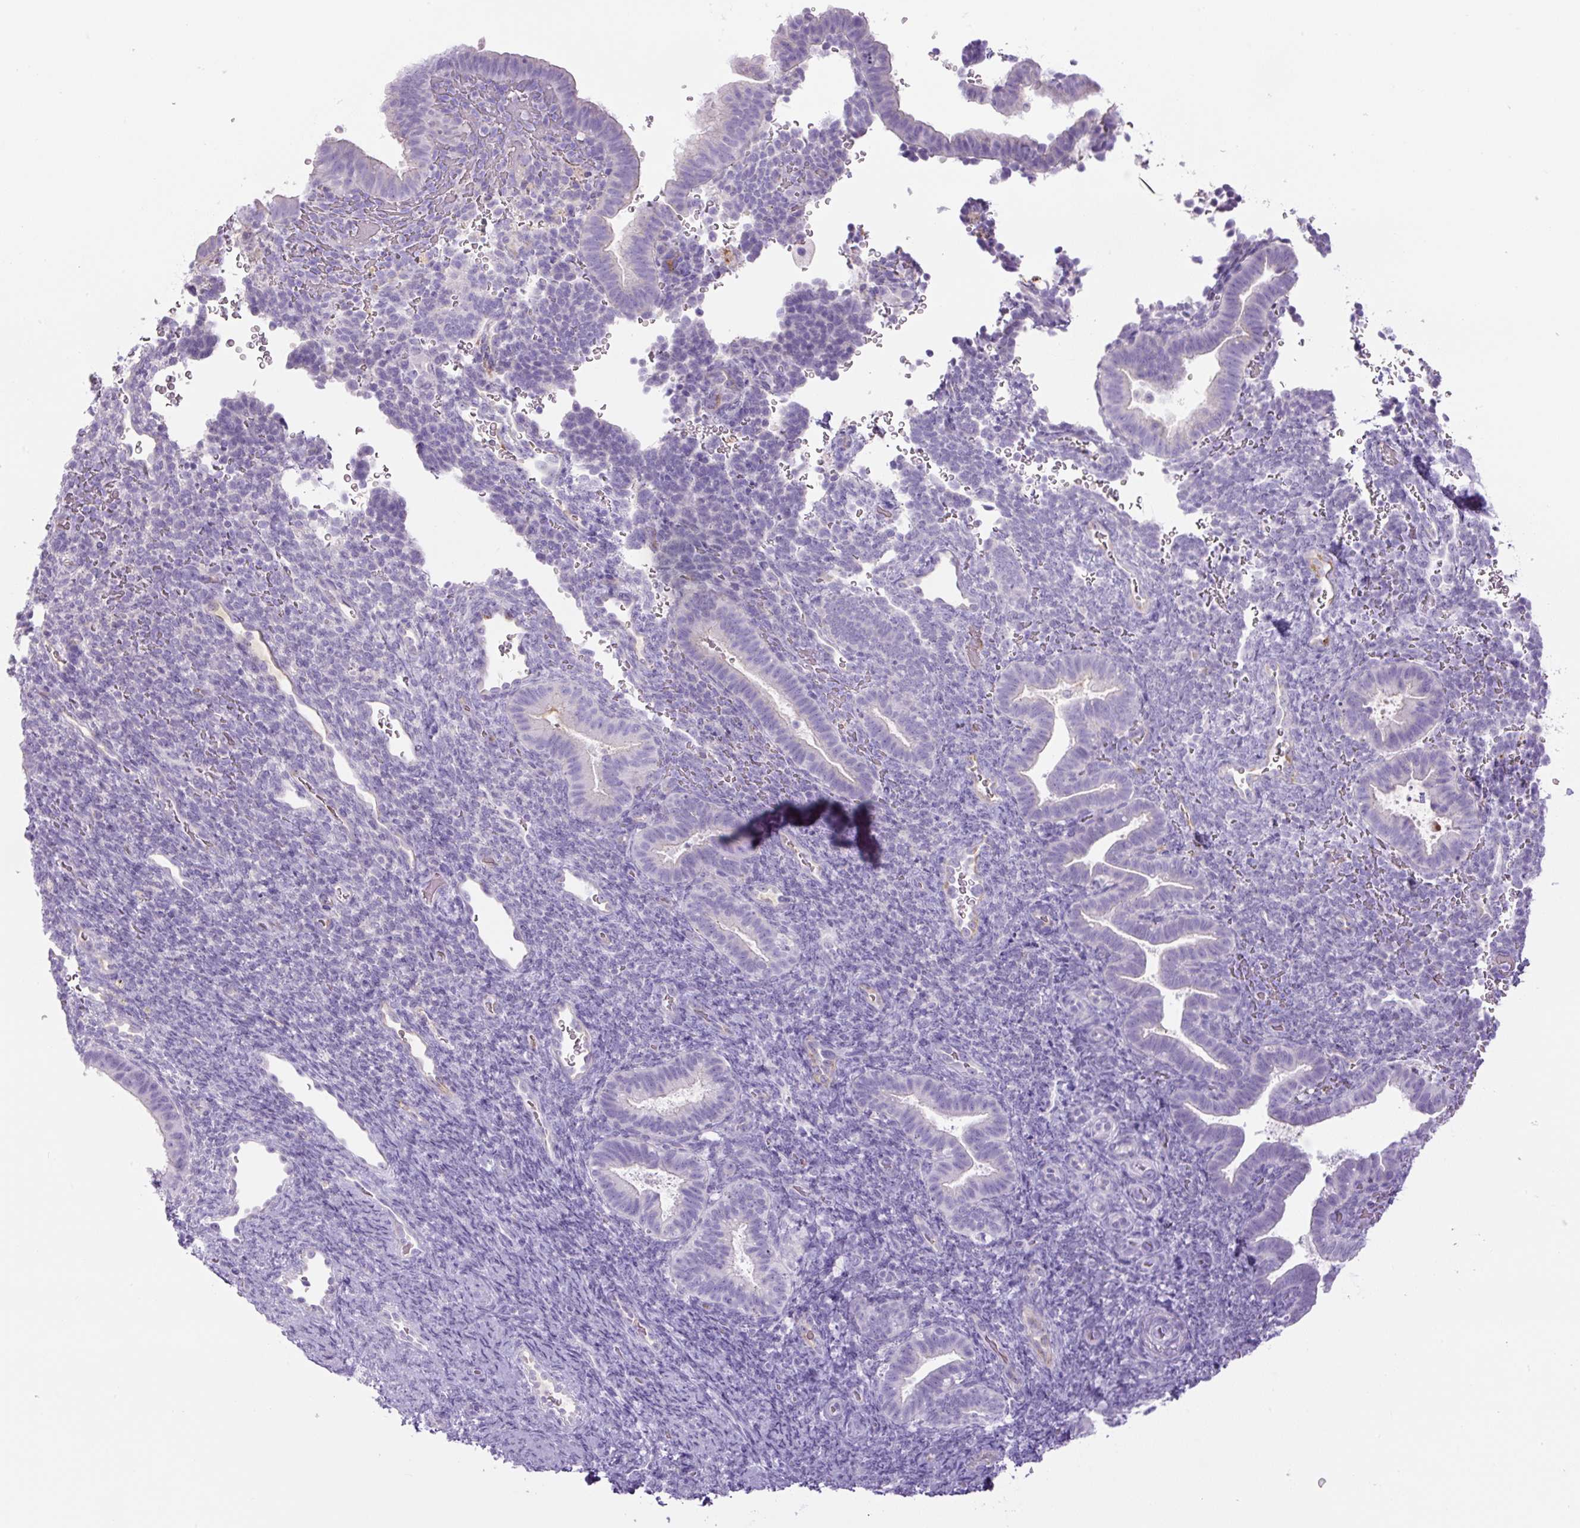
{"staining": {"intensity": "negative", "quantity": "none", "location": "none"}, "tissue": "endometrium", "cell_type": "Cells in endometrial stroma", "image_type": "normal", "snomed": [{"axis": "morphology", "description": "Normal tissue, NOS"}, {"axis": "topography", "description": "Endometrium"}], "caption": "Immunohistochemistry (IHC) histopathology image of normal endometrium: endometrium stained with DAB (3,3'-diaminobenzidine) shows no significant protein expression in cells in endometrial stroma. Nuclei are stained in blue.", "gene": "RSPO4", "patient": {"sex": "female", "age": 34}}